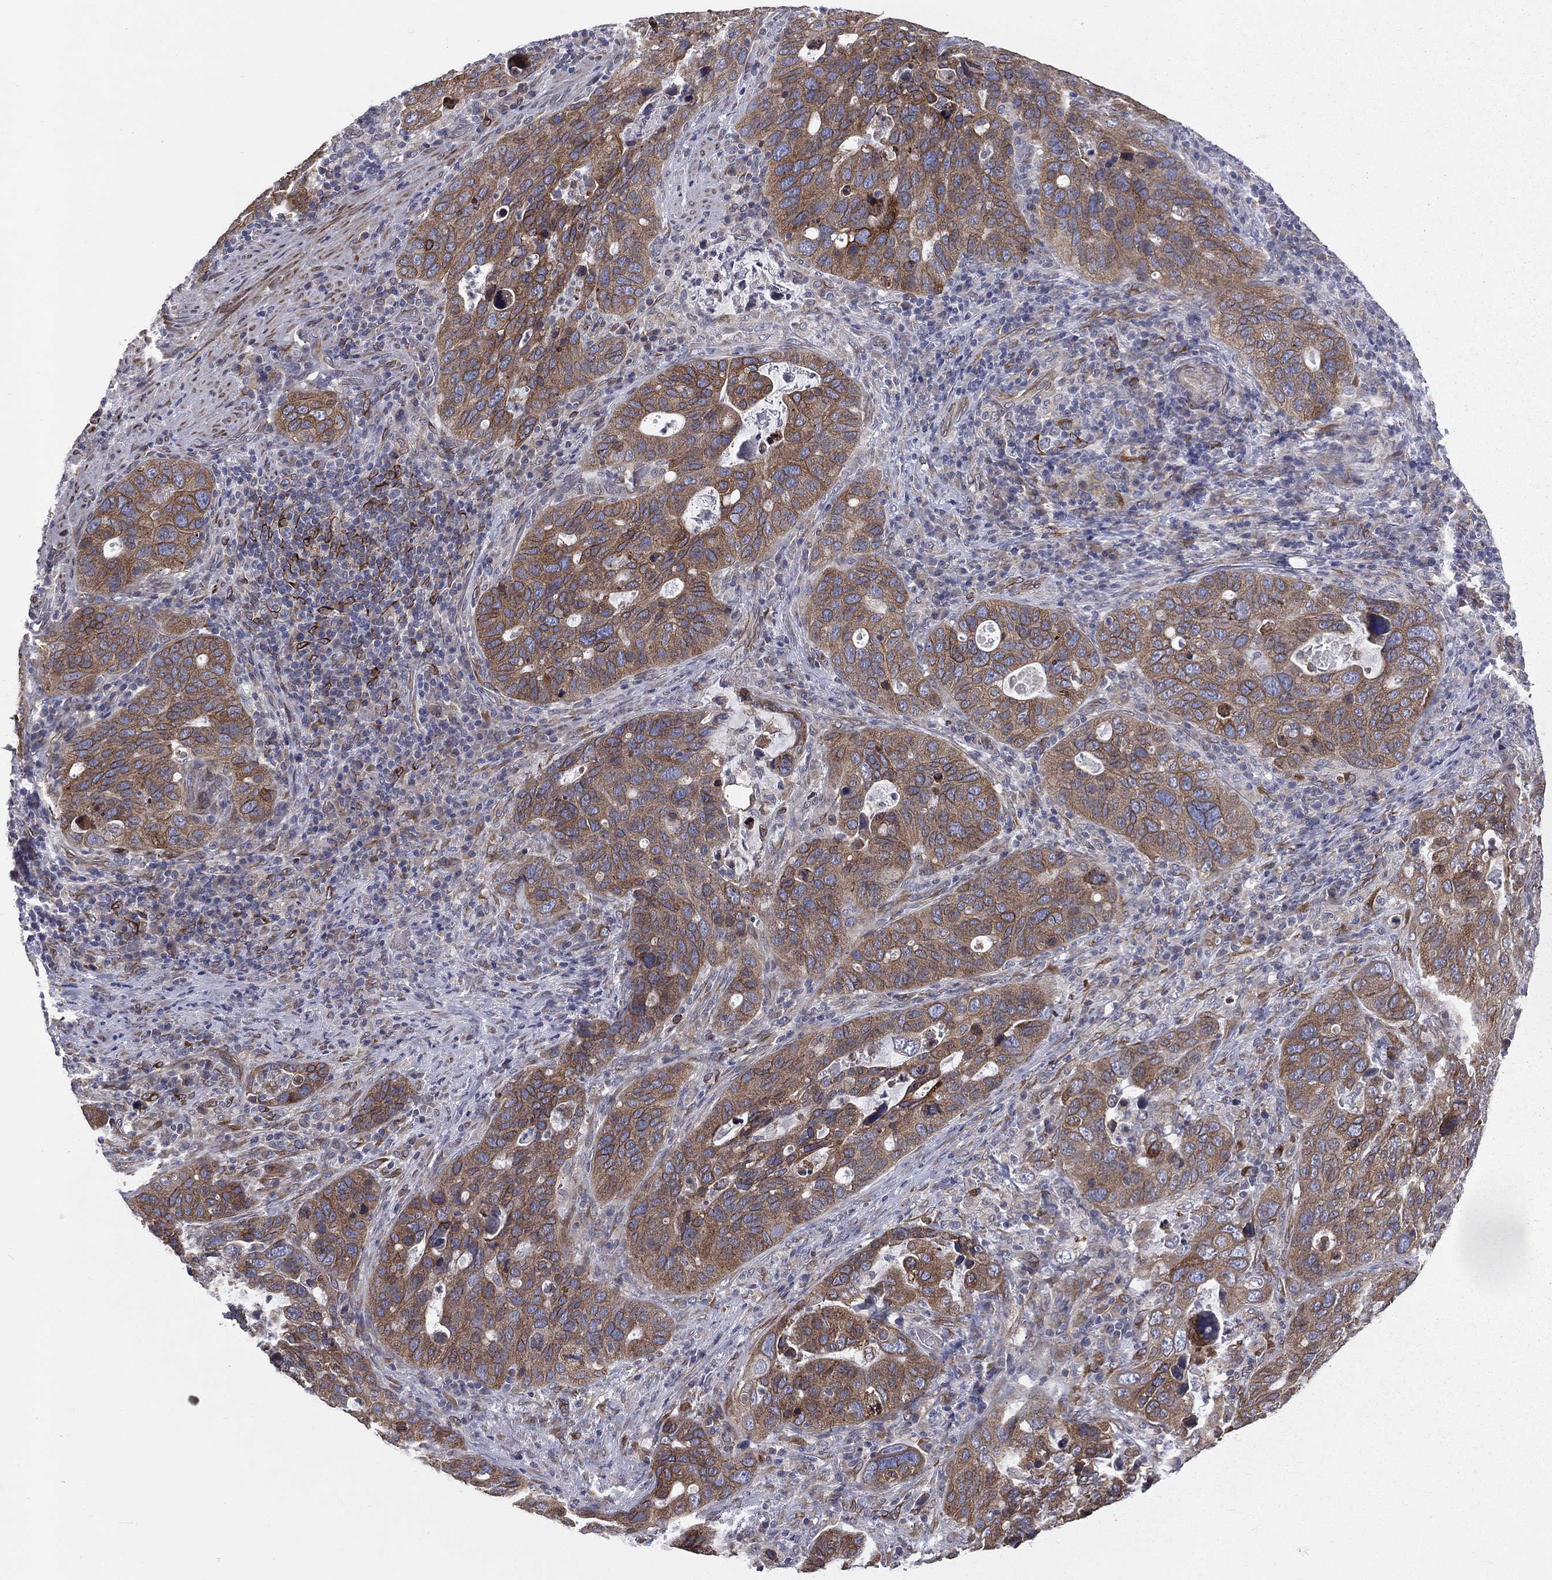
{"staining": {"intensity": "moderate", "quantity": ">75%", "location": "cytoplasmic/membranous"}, "tissue": "stomach cancer", "cell_type": "Tumor cells", "image_type": "cancer", "snomed": [{"axis": "morphology", "description": "Adenocarcinoma, NOS"}, {"axis": "topography", "description": "Stomach"}], "caption": "Immunohistochemical staining of human stomach cancer demonstrates moderate cytoplasmic/membranous protein expression in about >75% of tumor cells.", "gene": "PGRMC1", "patient": {"sex": "male", "age": 54}}